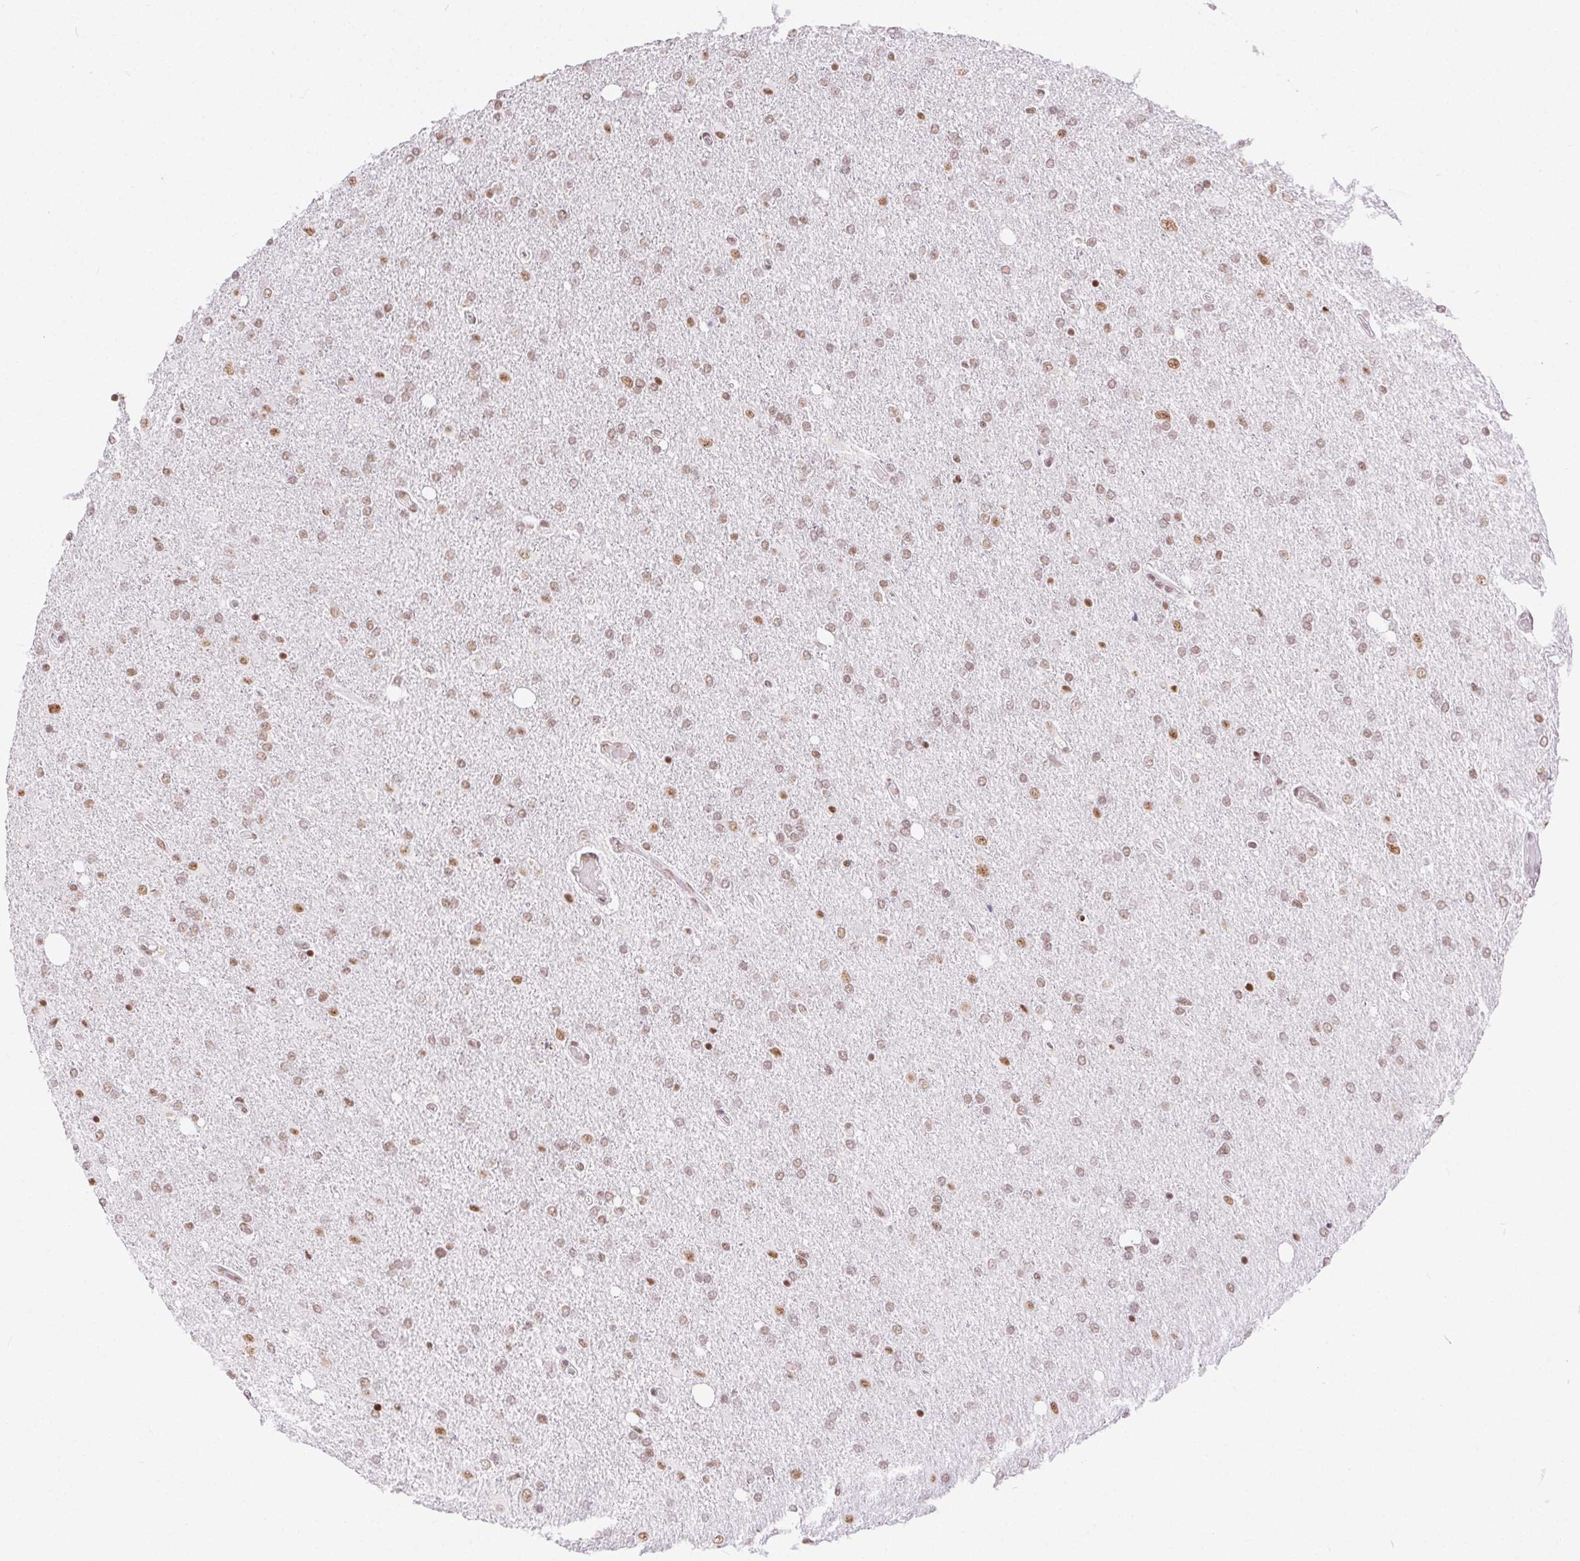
{"staining": {"intensity": "moderate", "quantity": ">75%", "location": "nuclear"}, "tissue": "glioma", "cell_type": "Tumor cells", "image_type": "cancer", "snomed": [{"axis": "morphology", "description": "Glioma, malignant, High grade"}, {"axis": "topography", "description": "Cerebral cortex"}], "caption": "Immunohistochemical staining of human malignant glioma (high-grade) shows medium levels of moderate nuclear expression in approximately >75% of tumor cells. (brown staining indicates protein expression, while blue staining denotes nuclei).", "gene": "TRA2B", "patient": {"sex": "male", "age": 70}}